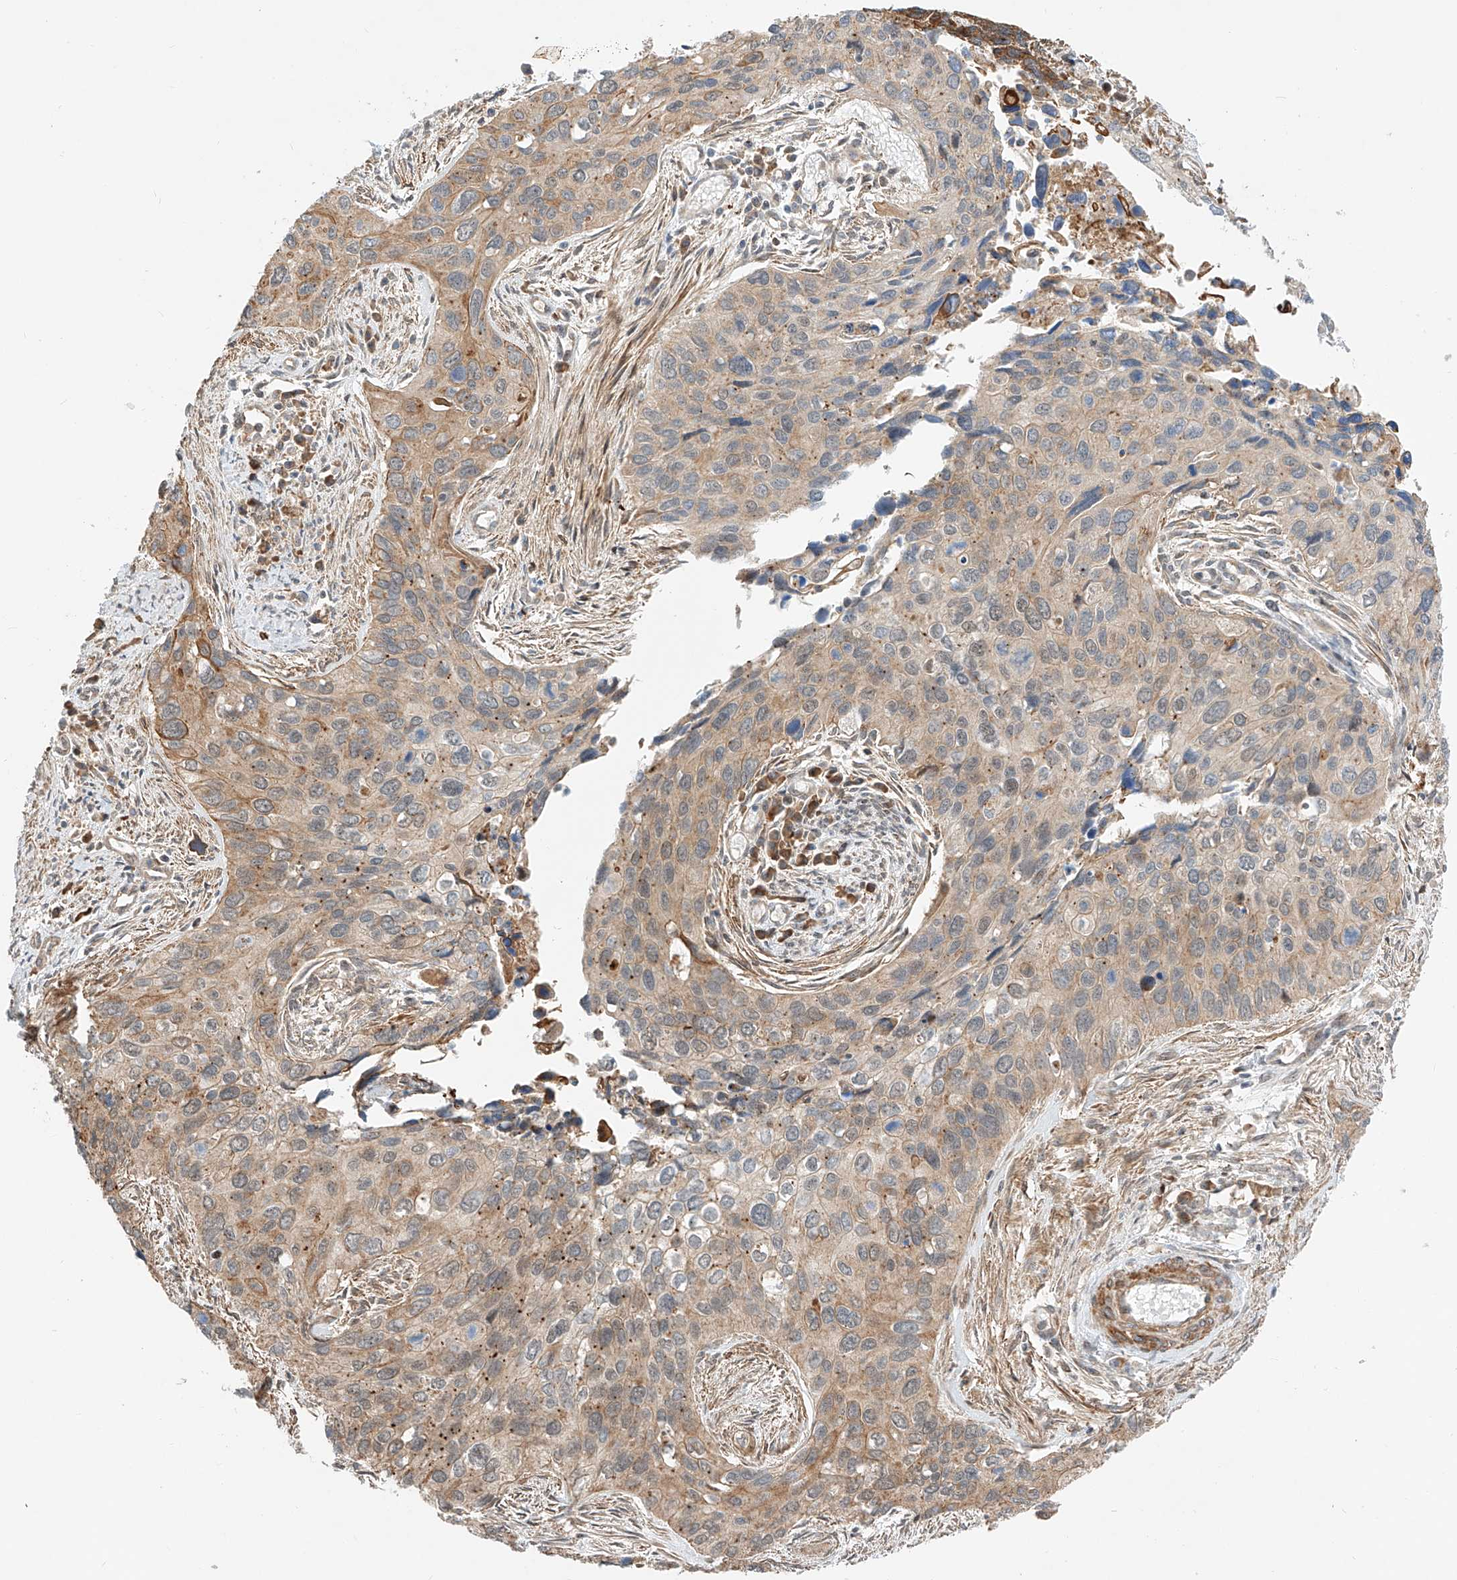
{"staining": {"intensity": "moderate", "quantity": "25%-75%", "location": "cytoplasmic/membranous"}, "tissue": "cervical cancer", "cell_type": "Tumor cells", "image_type": "cancer", "snomed": [{"axis": "morphology", "description": "Squamous cell carcinoma, NOS"}, {"axis": "topography", "description": "Cervix"}], "caption": "Immunohistochemistry (IHC) (DAB (3,3'-diaminobenzidine)) staining of cervical cancer displays moderate cytoplasmic/membranous protein positivity in about 25%-75% of tumor cells.", "gene": "CPAMD8", "patient": {"sex": "female", "age": 55}}